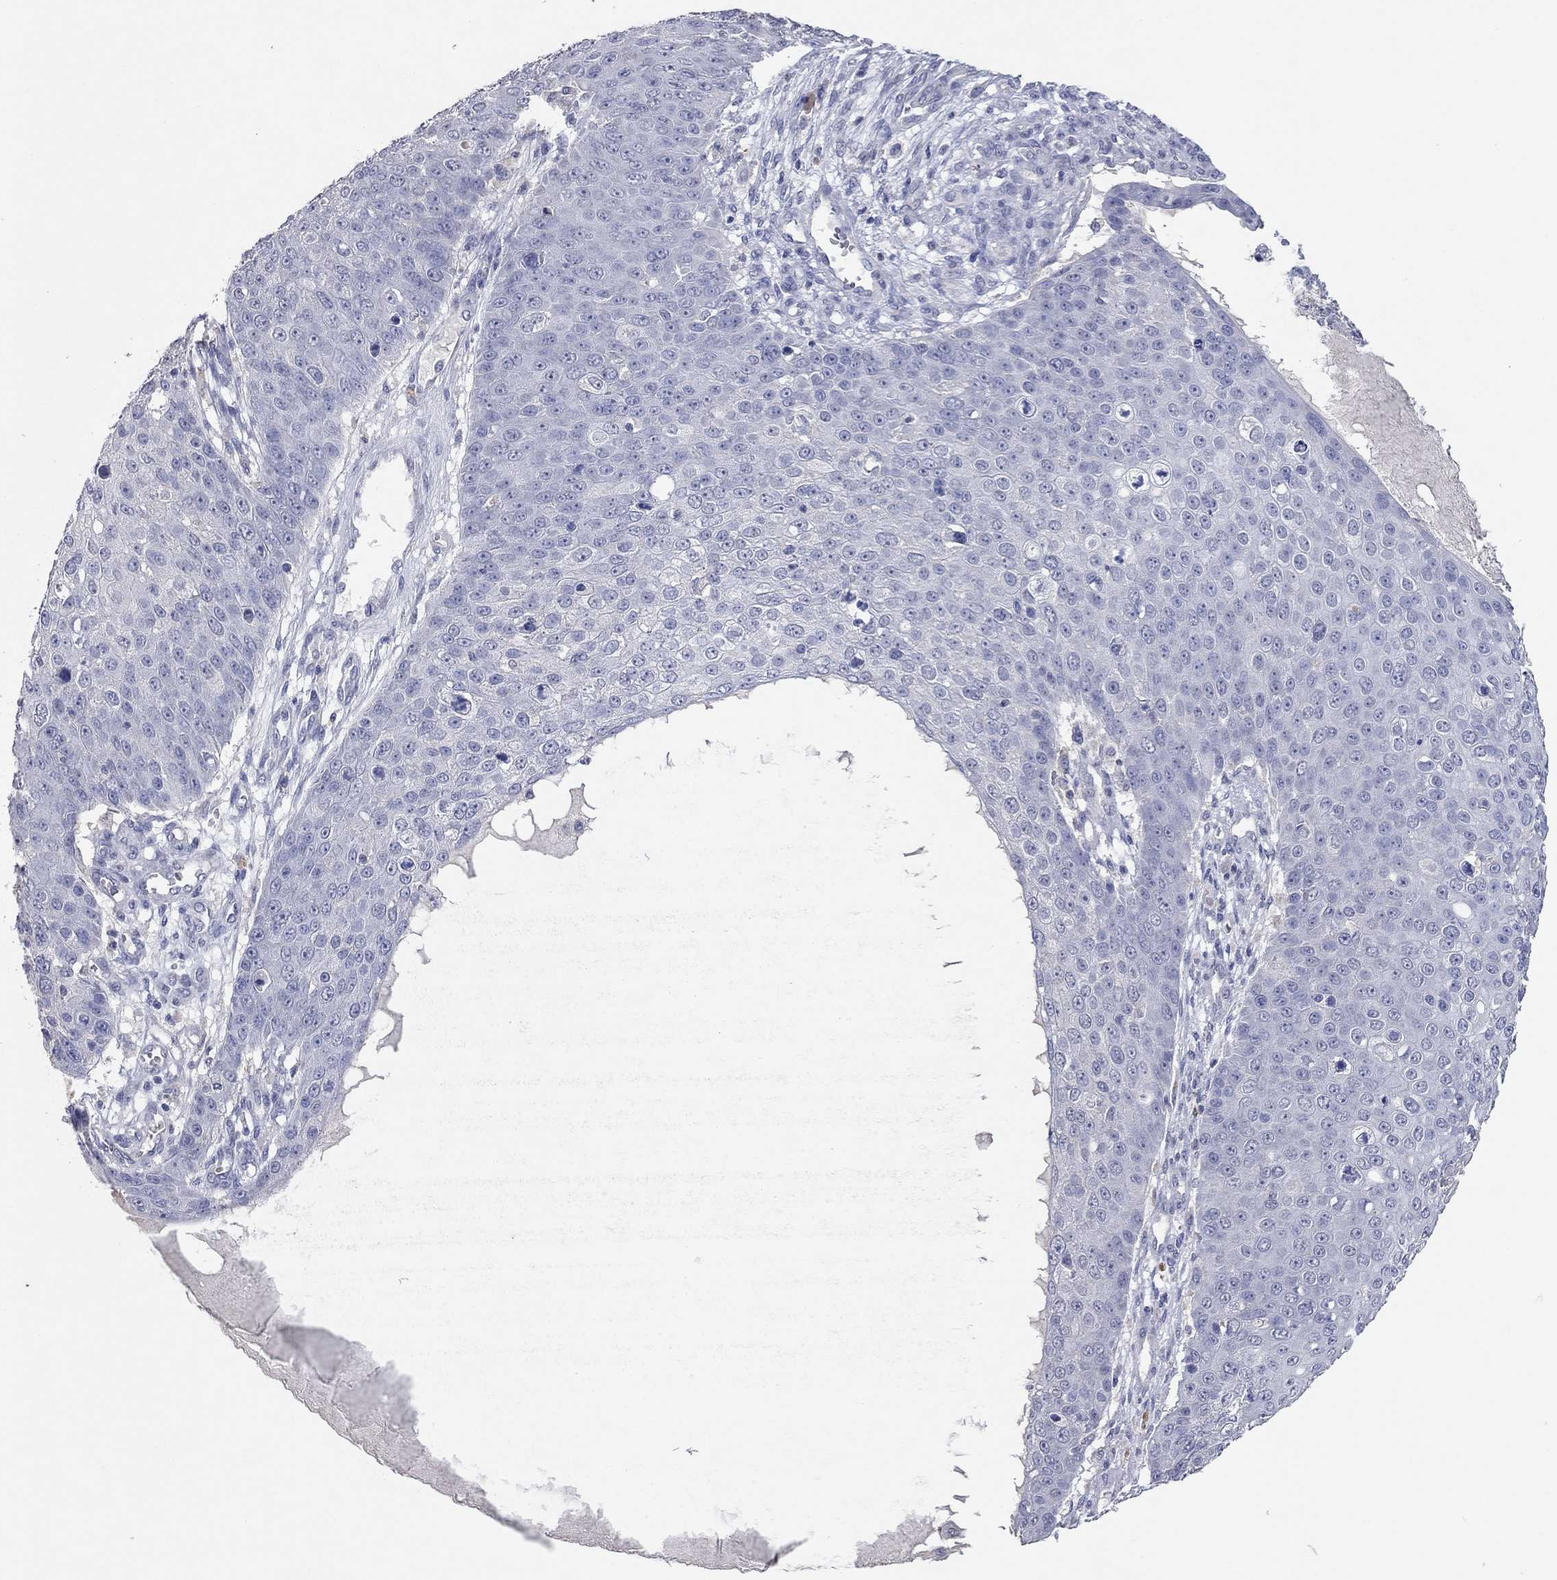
{"staining": {"intensity": "negative", "quantity": "none", "location": "none"}, "tissue": "skin cancer", "cell_type": "Tumor cells", "image_type": "cancer", "snomed": [{"axis": "morphology", "description": "Squamous cell carcinoma, NOS"}, {"axis": "topography", "description": "Skin"}], "caption": "Human skin cancer (squamous cell carcinoma) stained for a protein using immunohistochemistry (IHC) displays no expression in tumor cells.", "gene": "MMP13", "patient": {"sex": "male", "age": 71}}